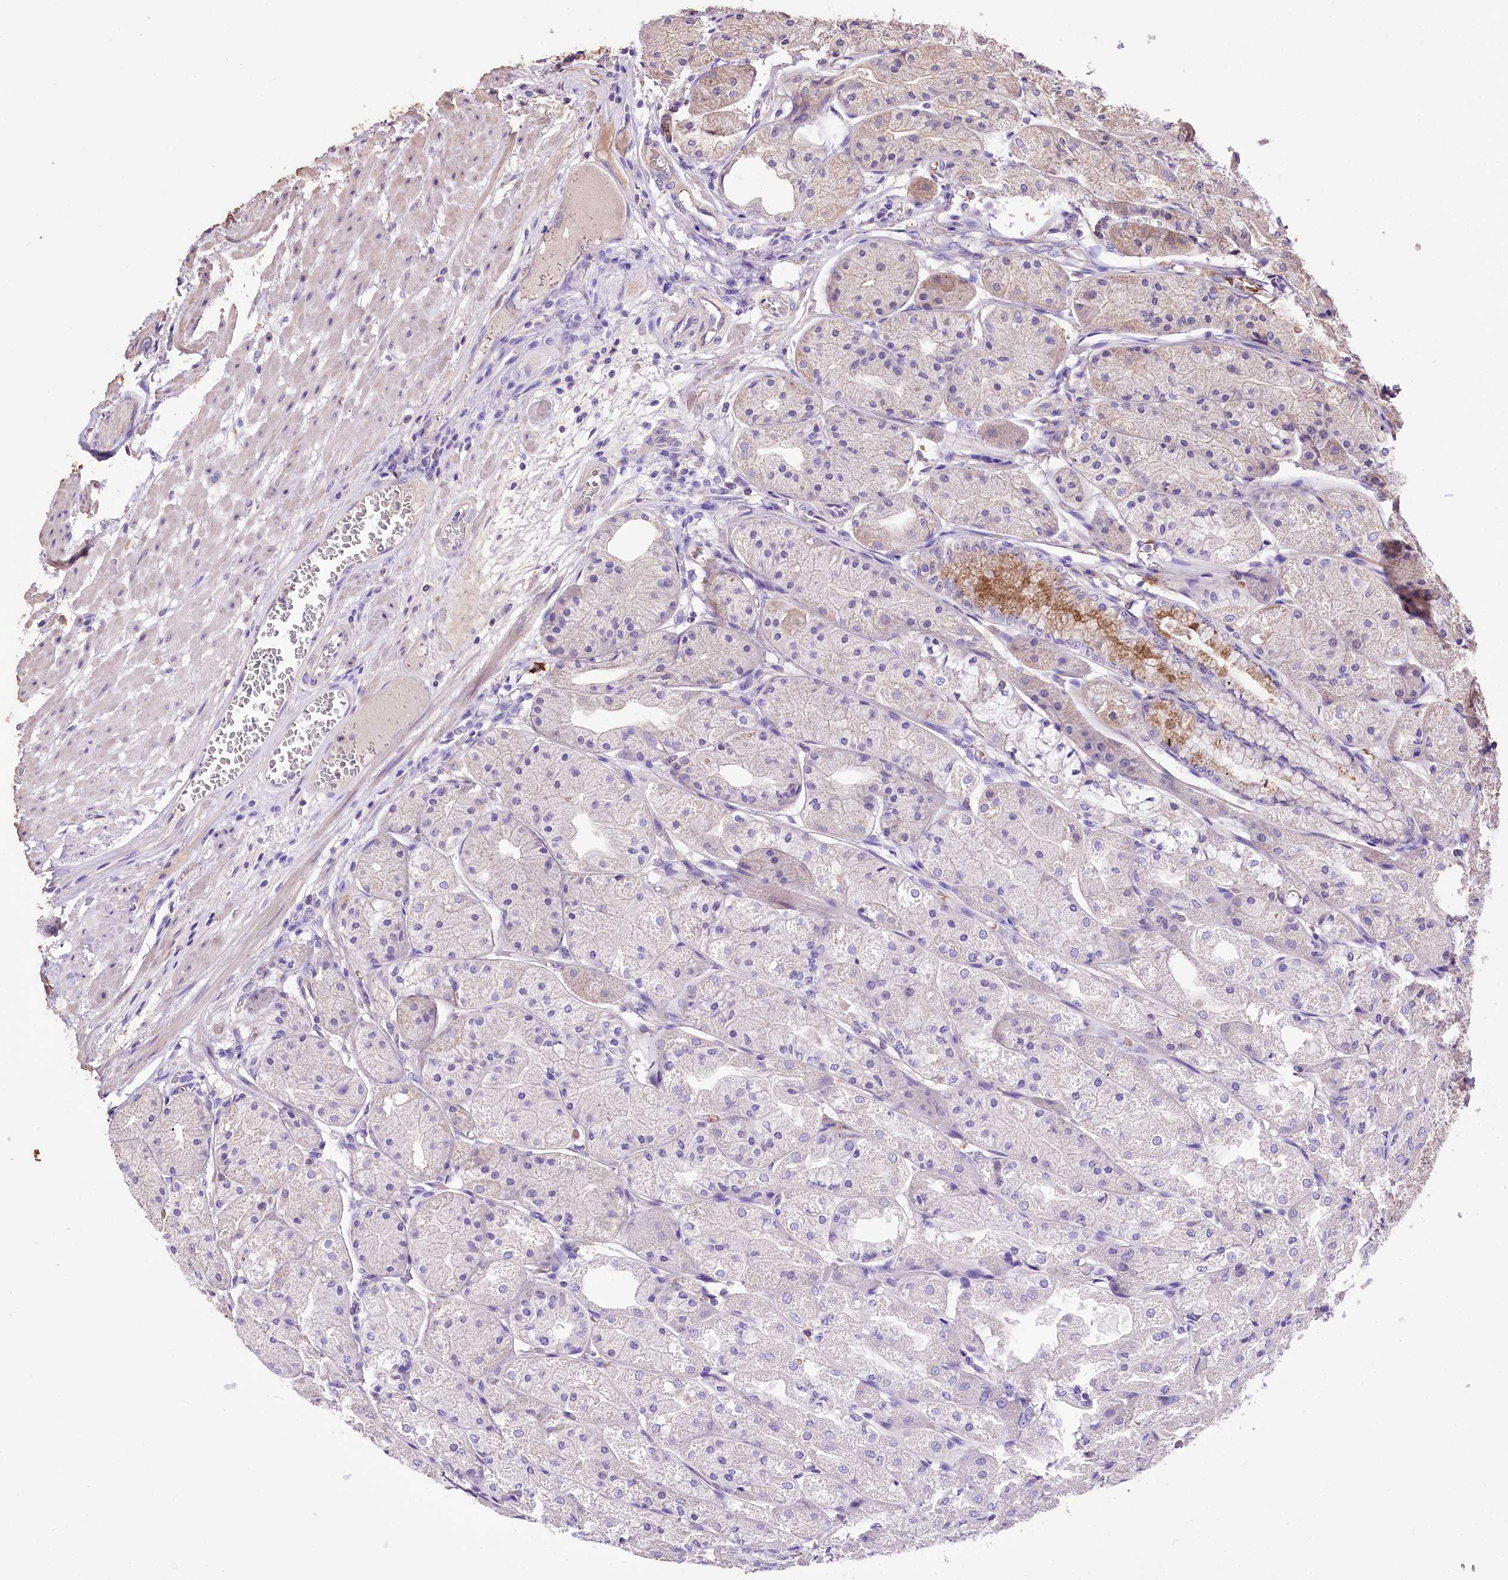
{"staining": {"intensity": "negative", "quantity": "none", "location": "none"}, "tissue": "stomach", "cell_type": "Glandular cells", "image_type": "normal", "snomed": [{"axis": "morphology", "description": "Normal tissue, NOS"}, {"axis": "topography", "description": "Stomach, upper"}], "caption": "Protein analysis of normal stomach reveals no significant positivity in glandular cells.", "gene": "PCYOX1L", "patient": {"sex": "male", "age": 72}}